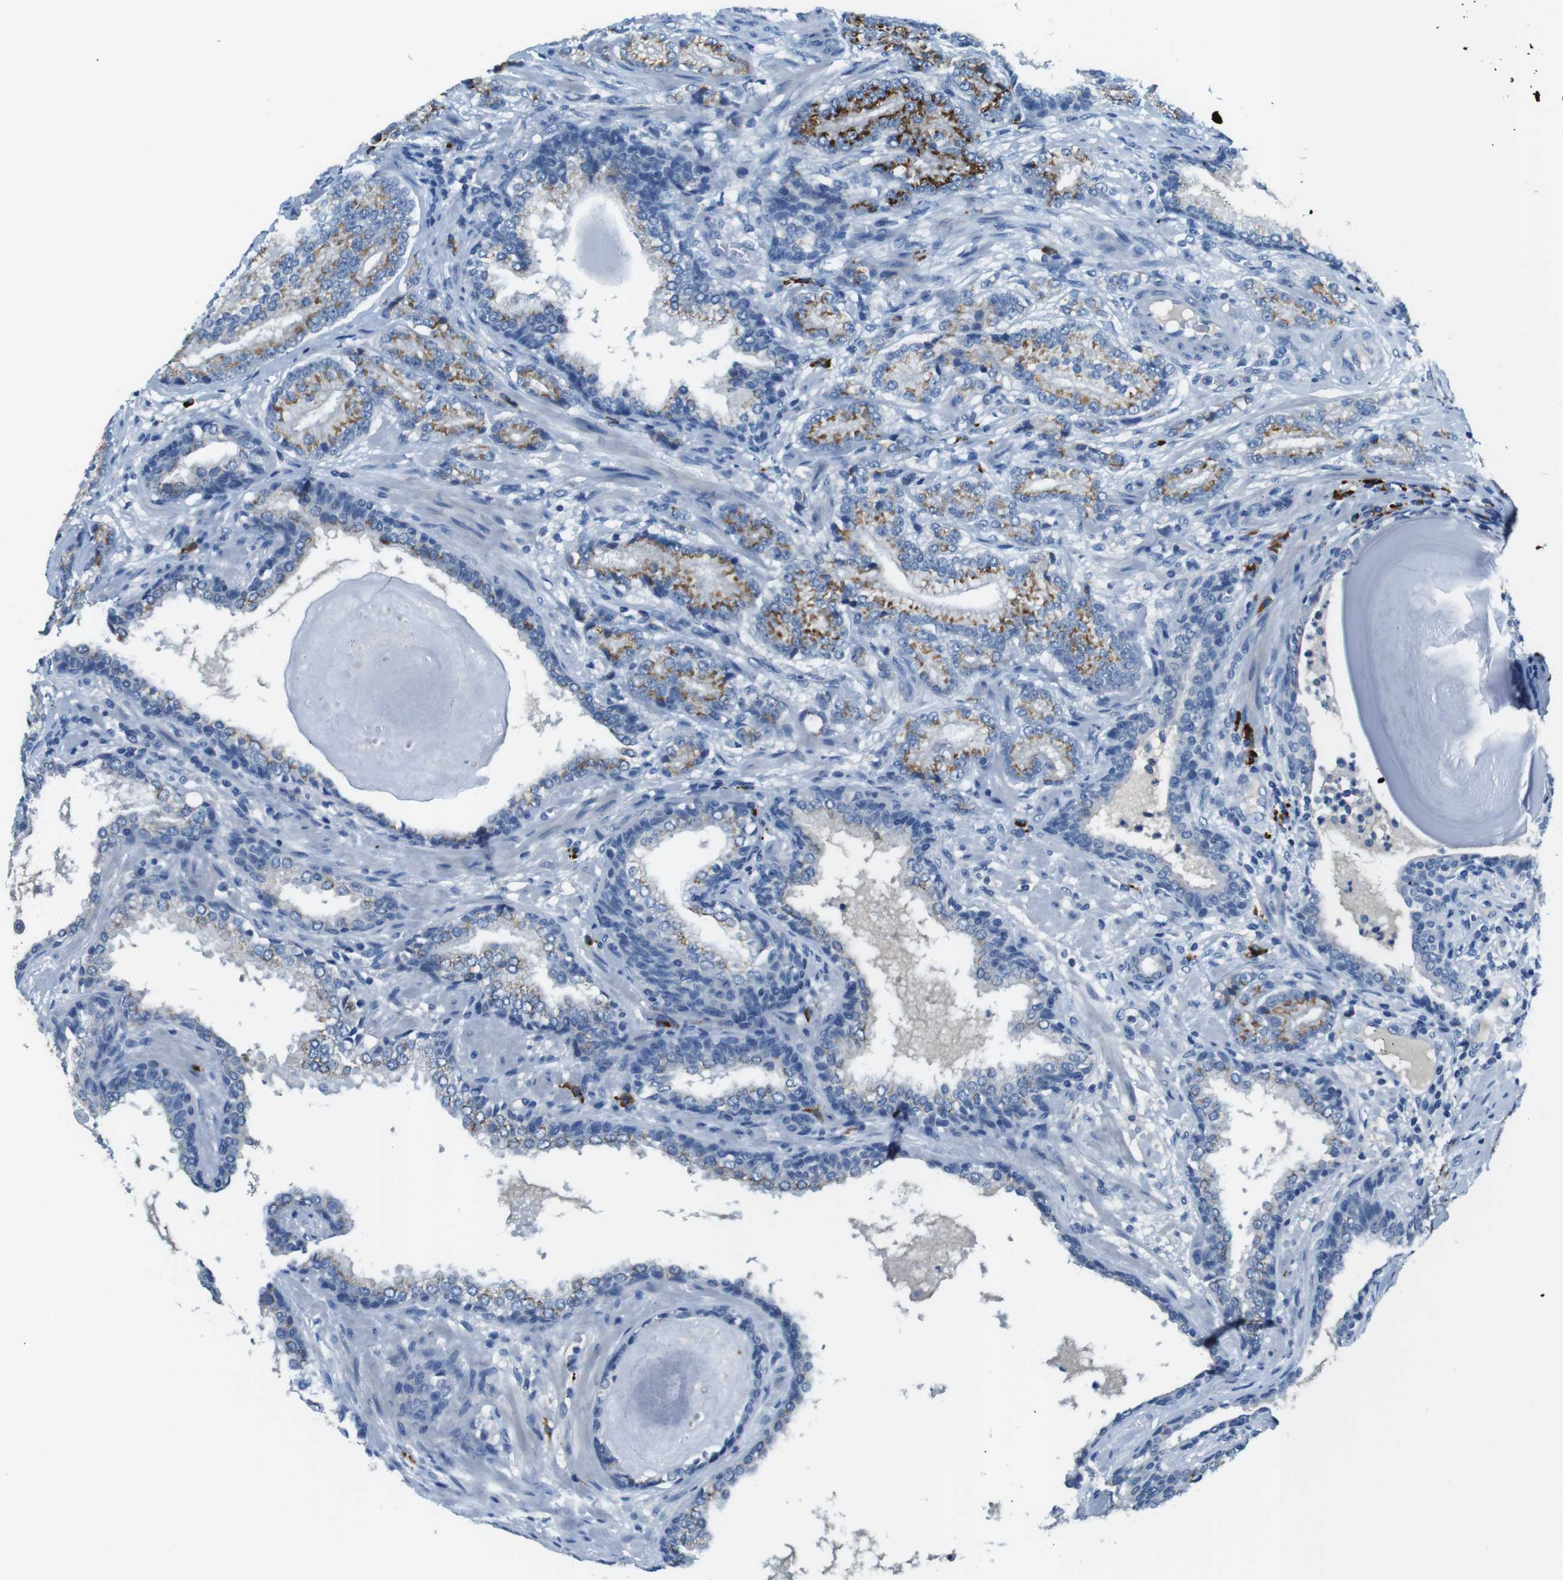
{"staining": {"intensity": "moderate", "quantity": ">75%", "location": "cytoplasmic/membranous"}, "tissue": "prostate cancer", "cell_type": "Tumor cells", "image_type": "cancer", "snomed": [{"axis": "morphology", "description": "Adenocarcinoma, High grade"}, {"axis": "topography", "description": "Prostate"}], "caption": "Immunohistochemistry (IHC) of human prostate high-grade adenocarcinoma reveals medium levels of moderate cytoplasmic/membranous expression in about >75% of tumor cells. The protein of interest is stained brown, and the nuclei are stained in blue (DAB (3,3'-diaminobenzidine) IHC with brightfield microscopy, high magnification).", "gene": "SLC35A3", "patient": {"sex": "male", "age": 61}}